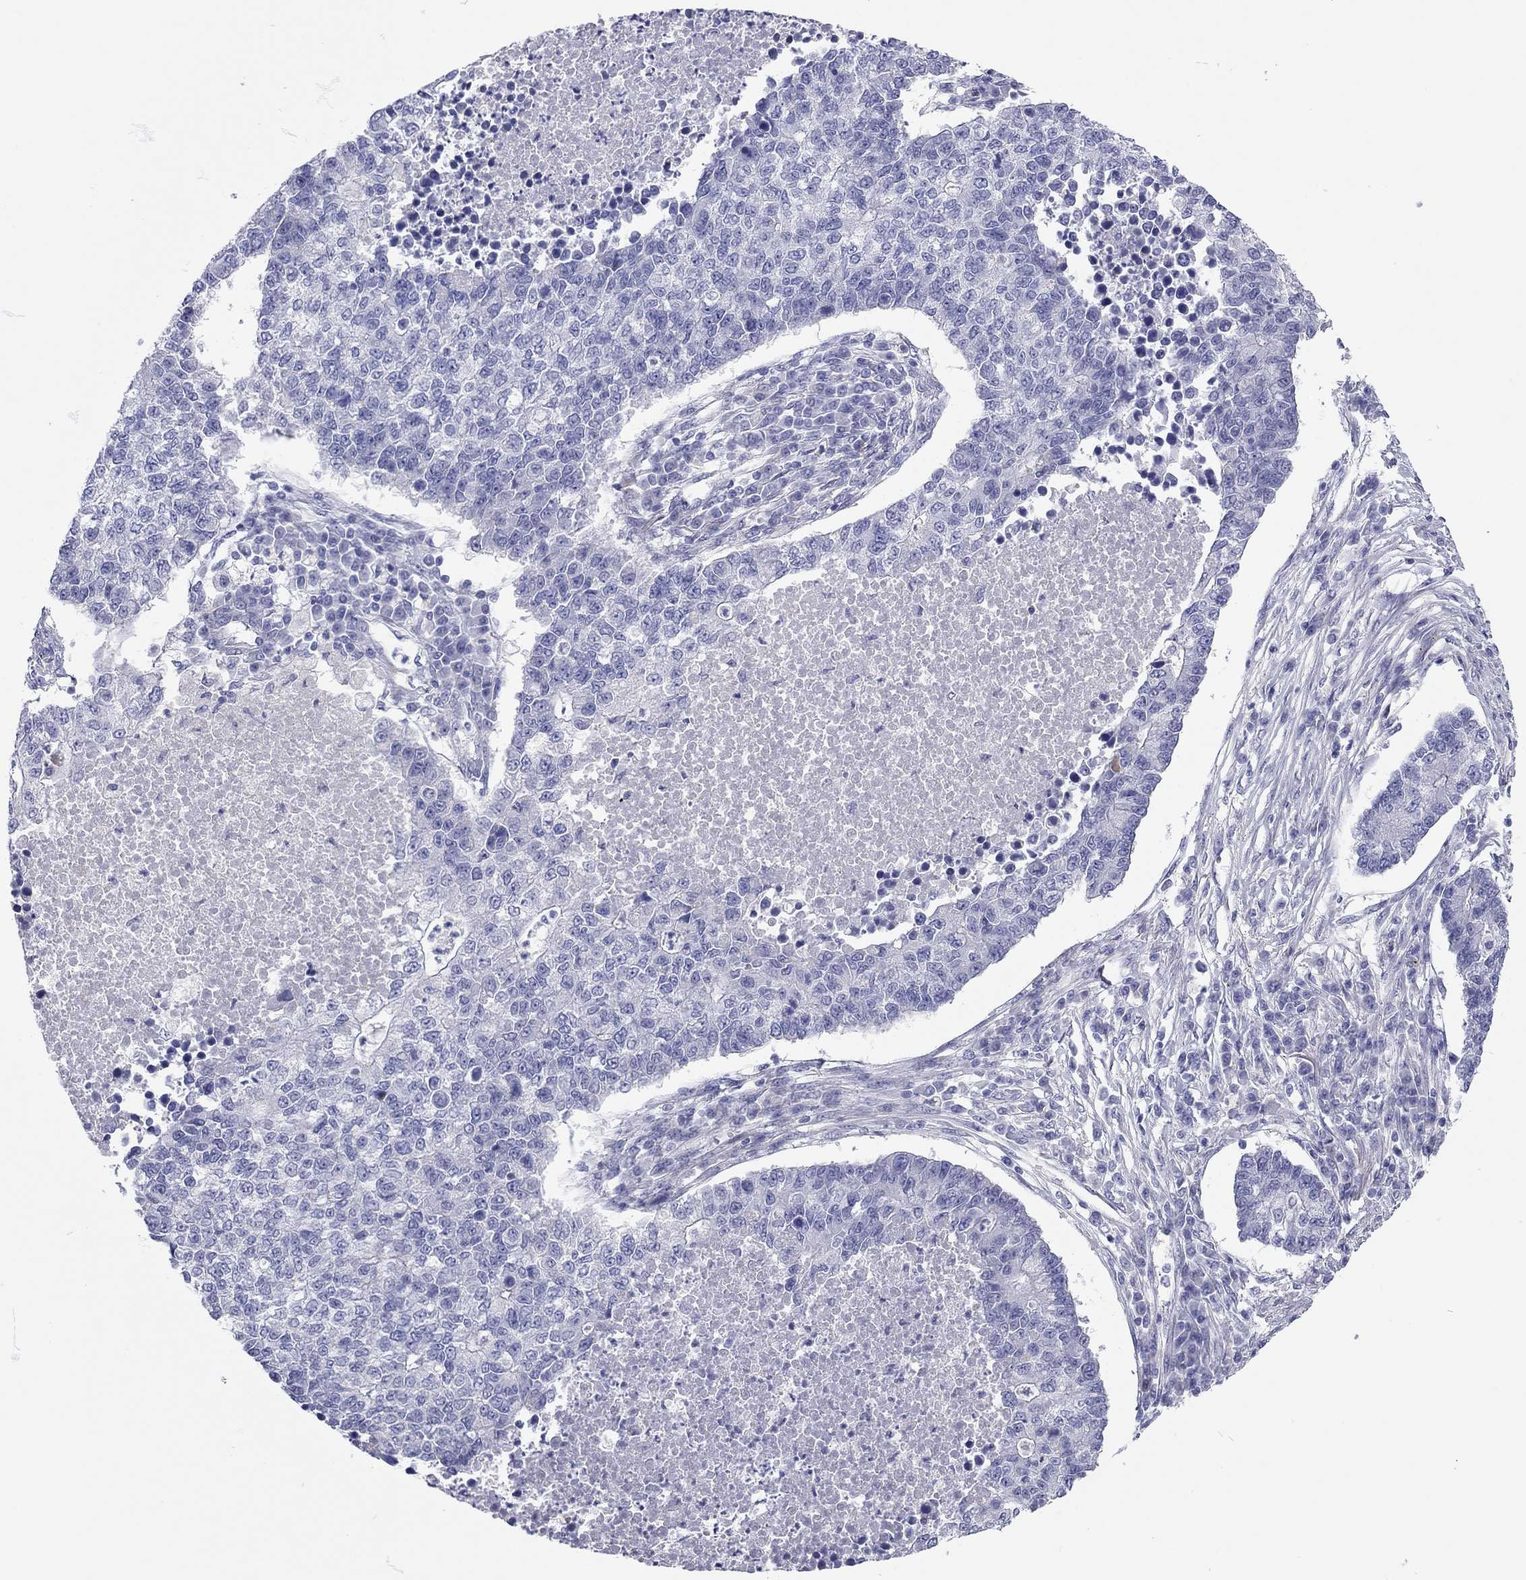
{"staining": {"intensity": "negative", "quantity": "none", "location": "none"}, "tissue": "lung cancer", "cell_type": "Tumor cells", "image_type": "cancer", "snomed": [{"axis": "morphology", "description": "Adenocarcinoma, NOS"}, {"axis": "topography", "description": "Lung"}], "caption": "This is an IHC photomicrograph of lung adenocarcinoma. There is no staining in tumor cells.", "gene": "SCARB1", "patient": {"sex": "male", "age": 57}}